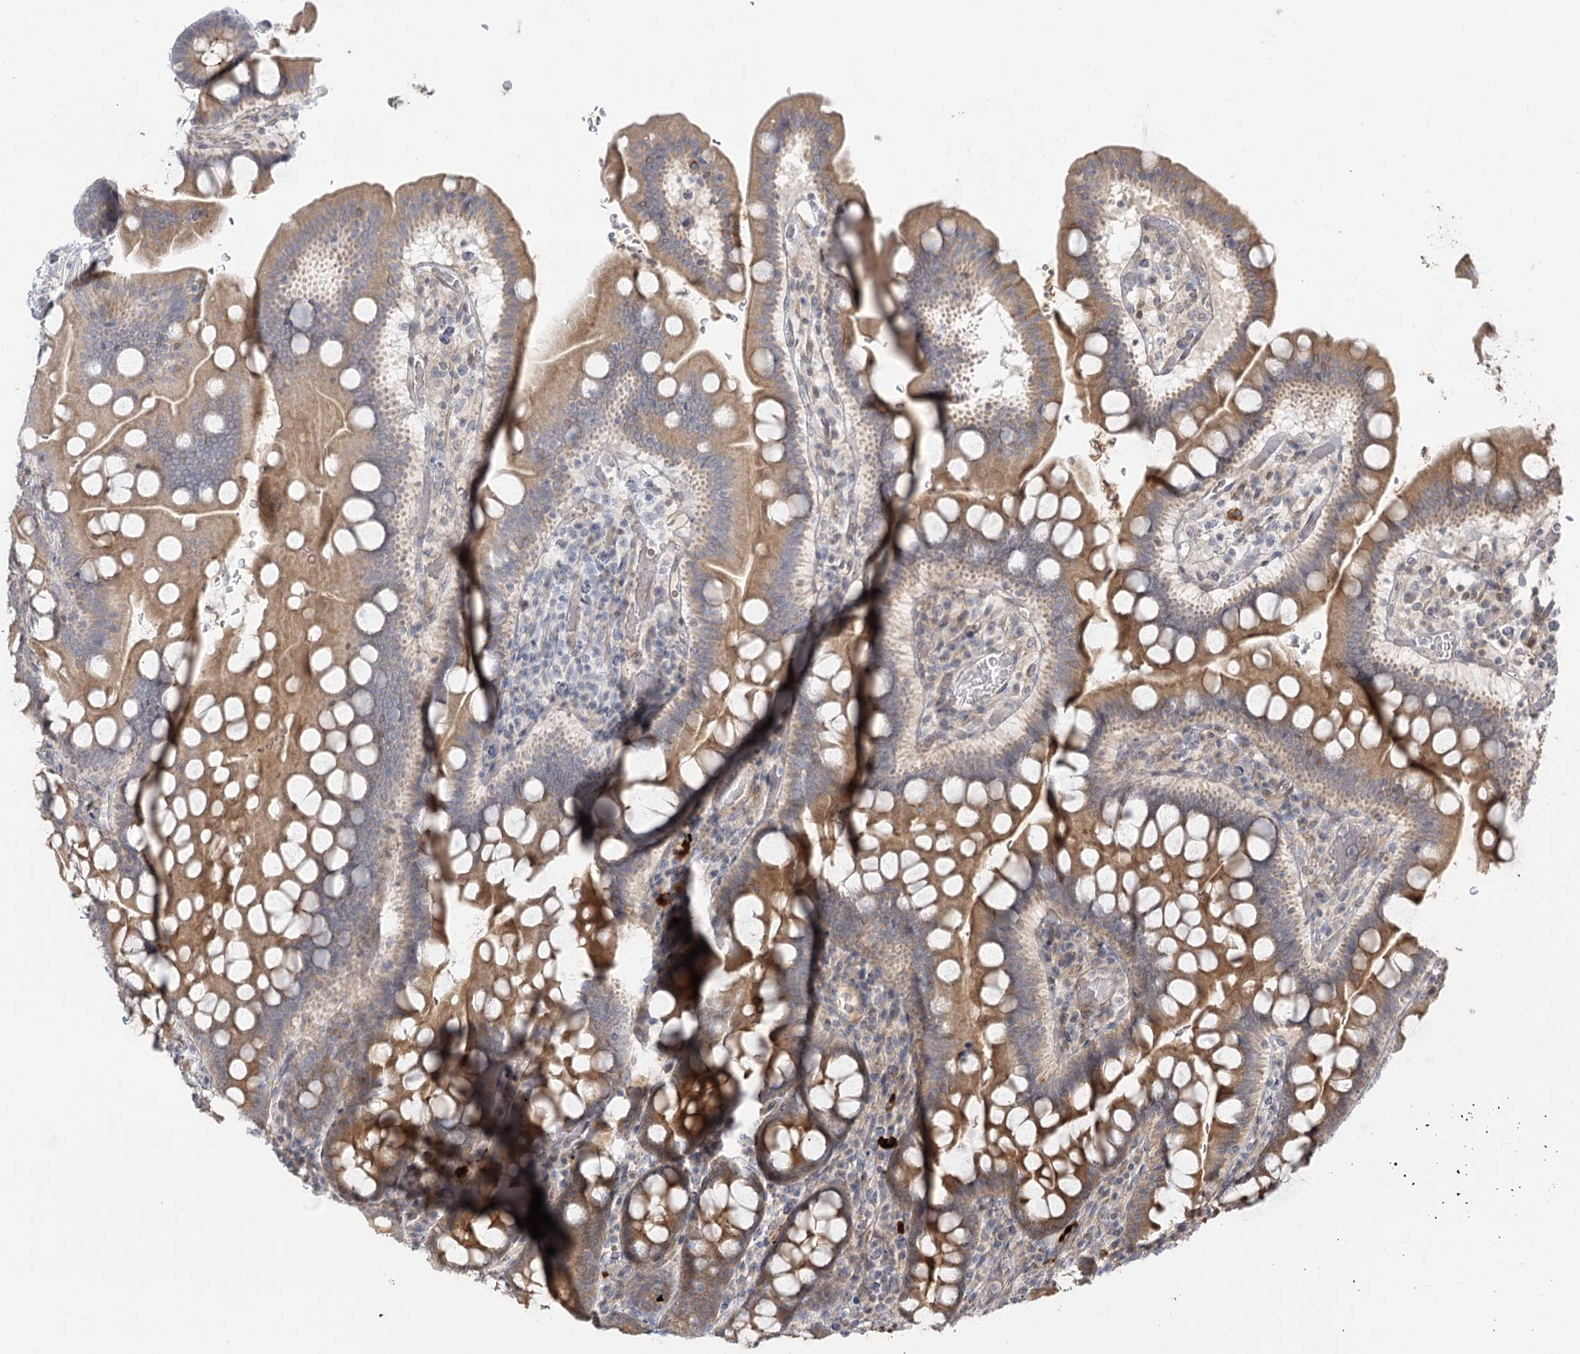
{"staining": {"intensity": "moderate", "quantity": ">75%", "location": "cytoplasmic/membranous"}, "tissue": "small intestine", "cell_type": "Glandular cells", "image_type": "normal", "snomed": [{"axis": "morphology", "description": "Normal tissue, NOS"}, {"axis": "topography", "description": "Stomach, upper"}, {"axis": "topography", "description": "Stomach, lower"}, {"axis": "topography", "description": "Small intestine"}], "caption": "Unremarkable small intestine exhibits moderate cytoplasmic/membranous positivity in approximately >75% of glandular cells.", "gene": "GUCY2C", "patient": {"sex": "male", "age": 68}}